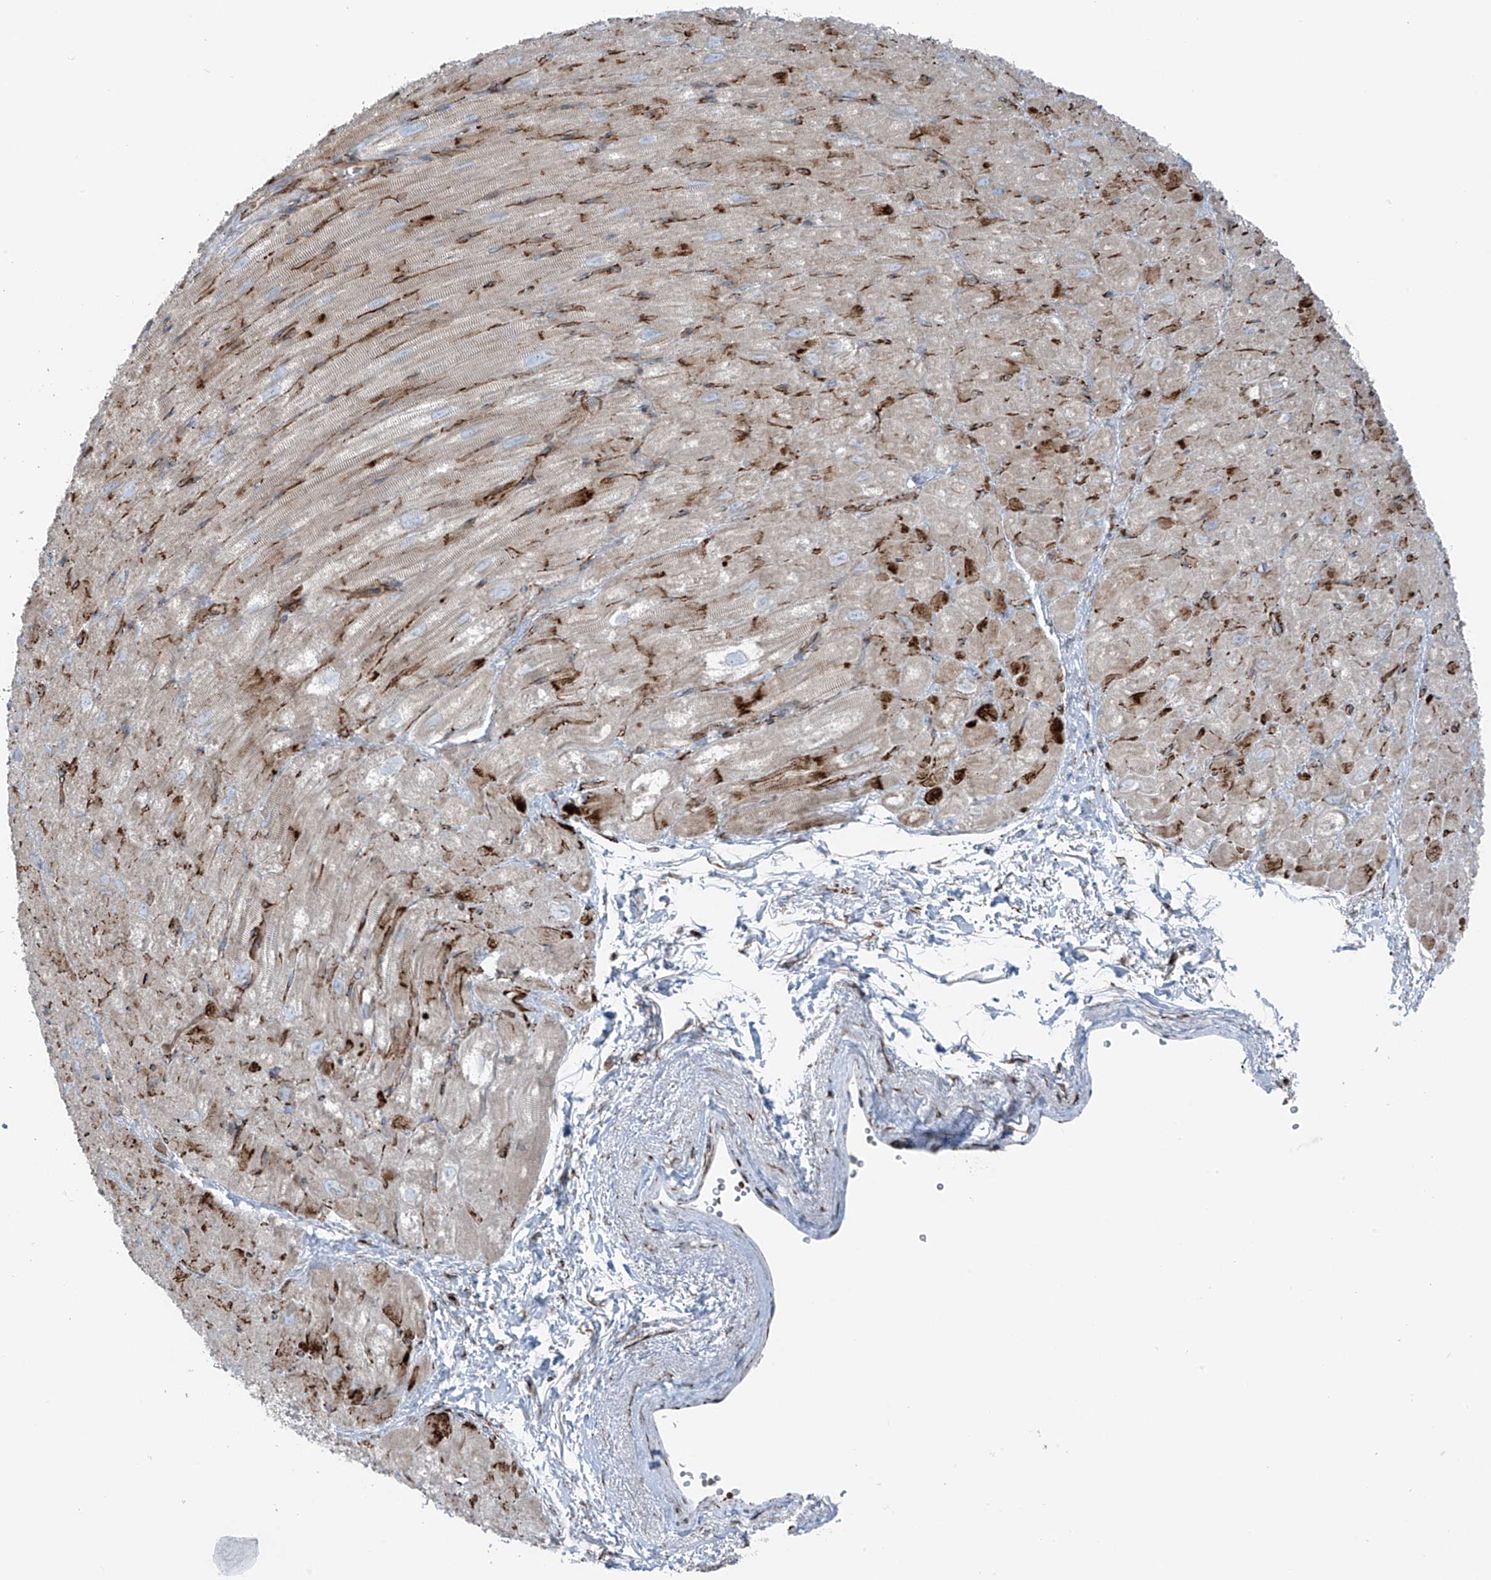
{"staining": {"intensity": "moderate", "quantity": "<25%", "location": "cytoplasmic/membranous"}, "tissue": "heart muscle", "cell_type": "Cardiomyocytes", "image_type": "normal", "snomed": [{"axis": "morphology", "description": "Normal tissue, NOS"}, {"axis": "topography", "description": "Heart"}], "caption": "Immunohistochemistry (IHC) photomicrograph of normal human heart muscle stained for a protein (brown), which exhibits low levels of moderate cytoplasmic/membranous staining in about <25% of cardiomyocytes.", "gene": "ERLEC1", "patient": {"sex": "male", "age": 50}}